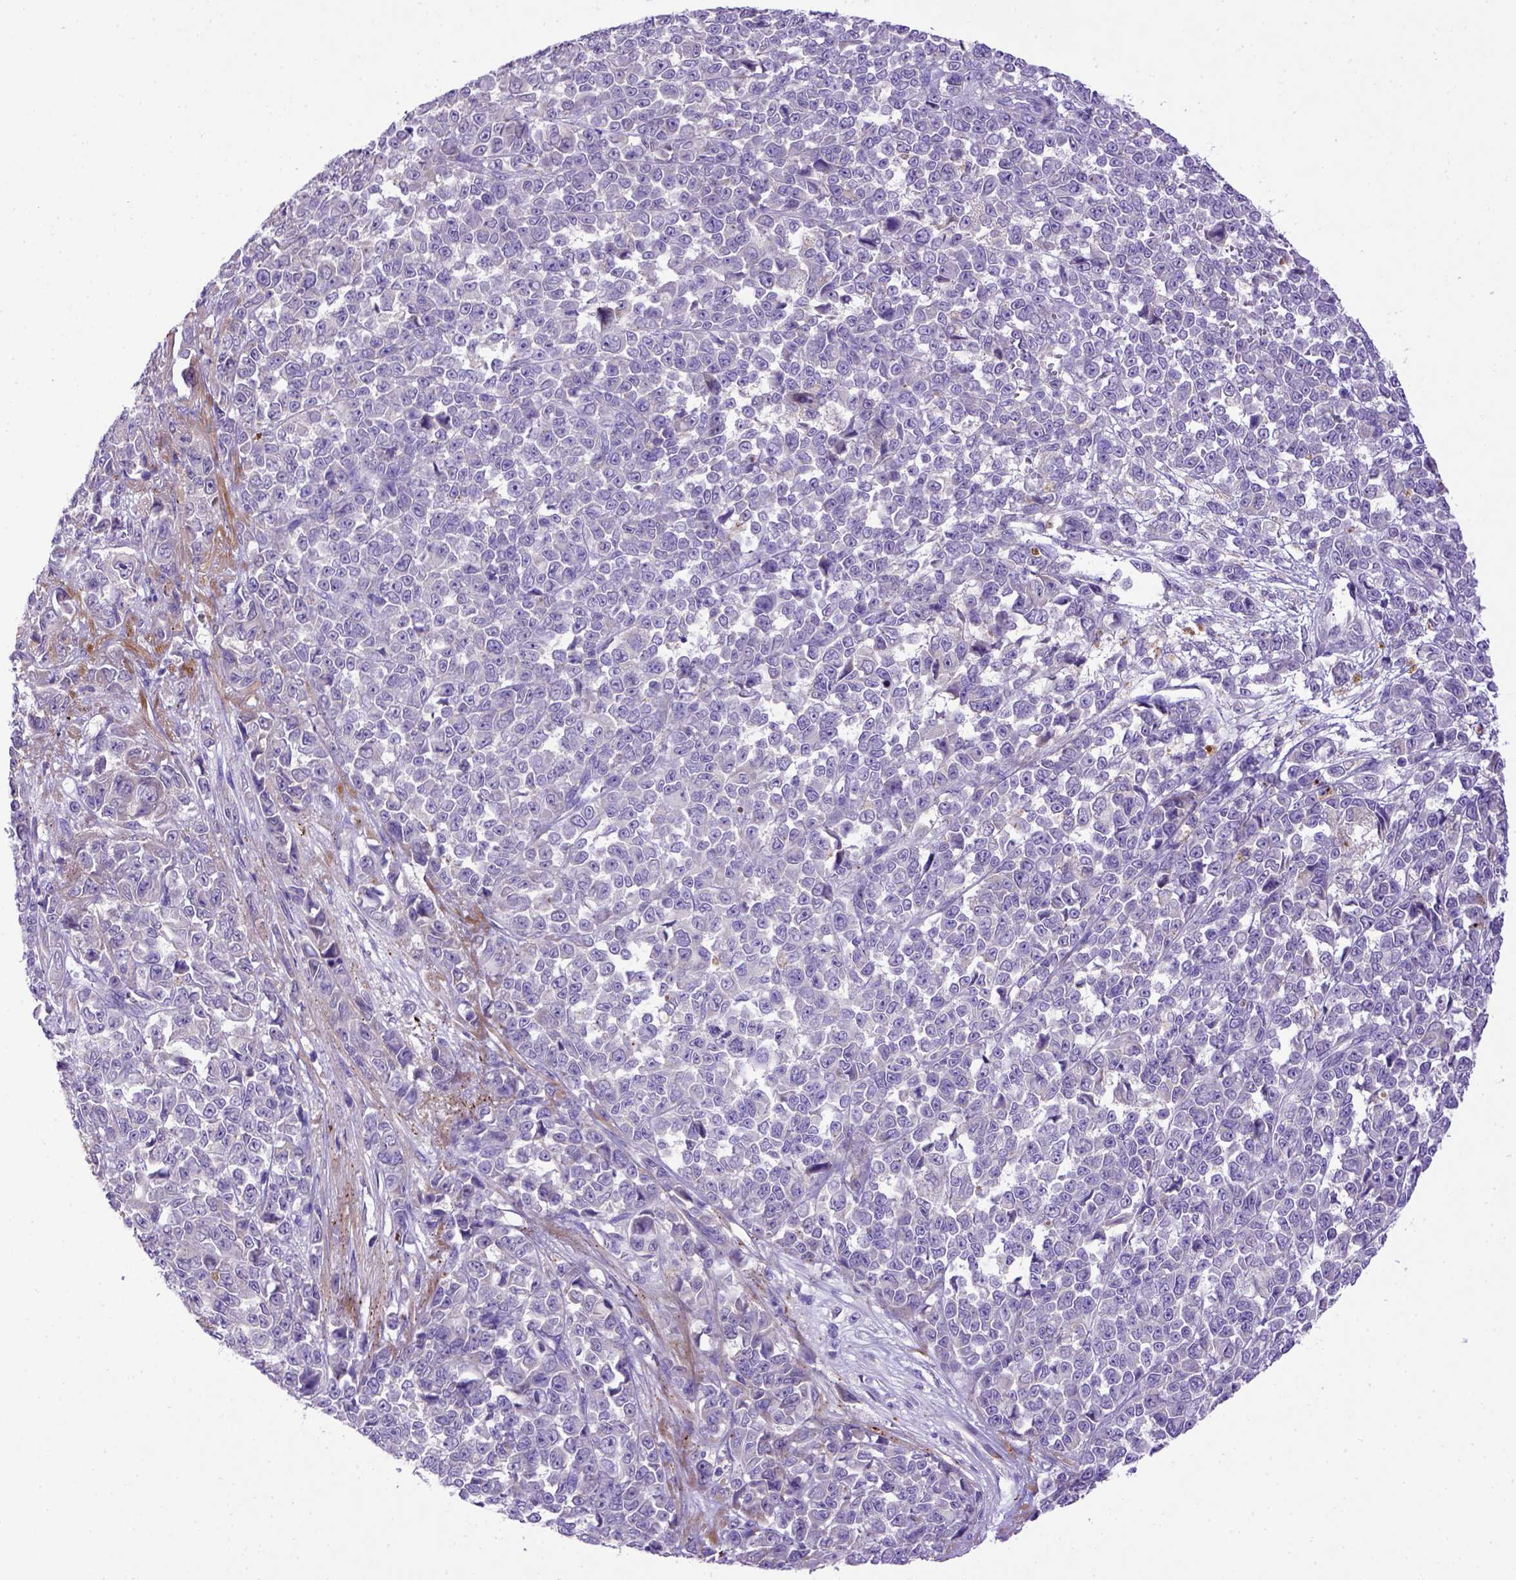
{"staining": {"intensity": "negative", "quantity": "none", "location": "none"}, "tissue": "melanoma", "cell_type": "Tumor cells", "image_type": "cancer", "snomed": [{"axis": "morphology", "description": "Malignant melanoma, NOS"}, {"axis": "topography", "description": "Skin"}], "caption": "Immunohistochemistry of human malignant melanoma reveals no positivity in tumor cells. Nuclei are stained in blue.", "gene": "ADAM12", "patient": {"sex": "female", "age": 95}}